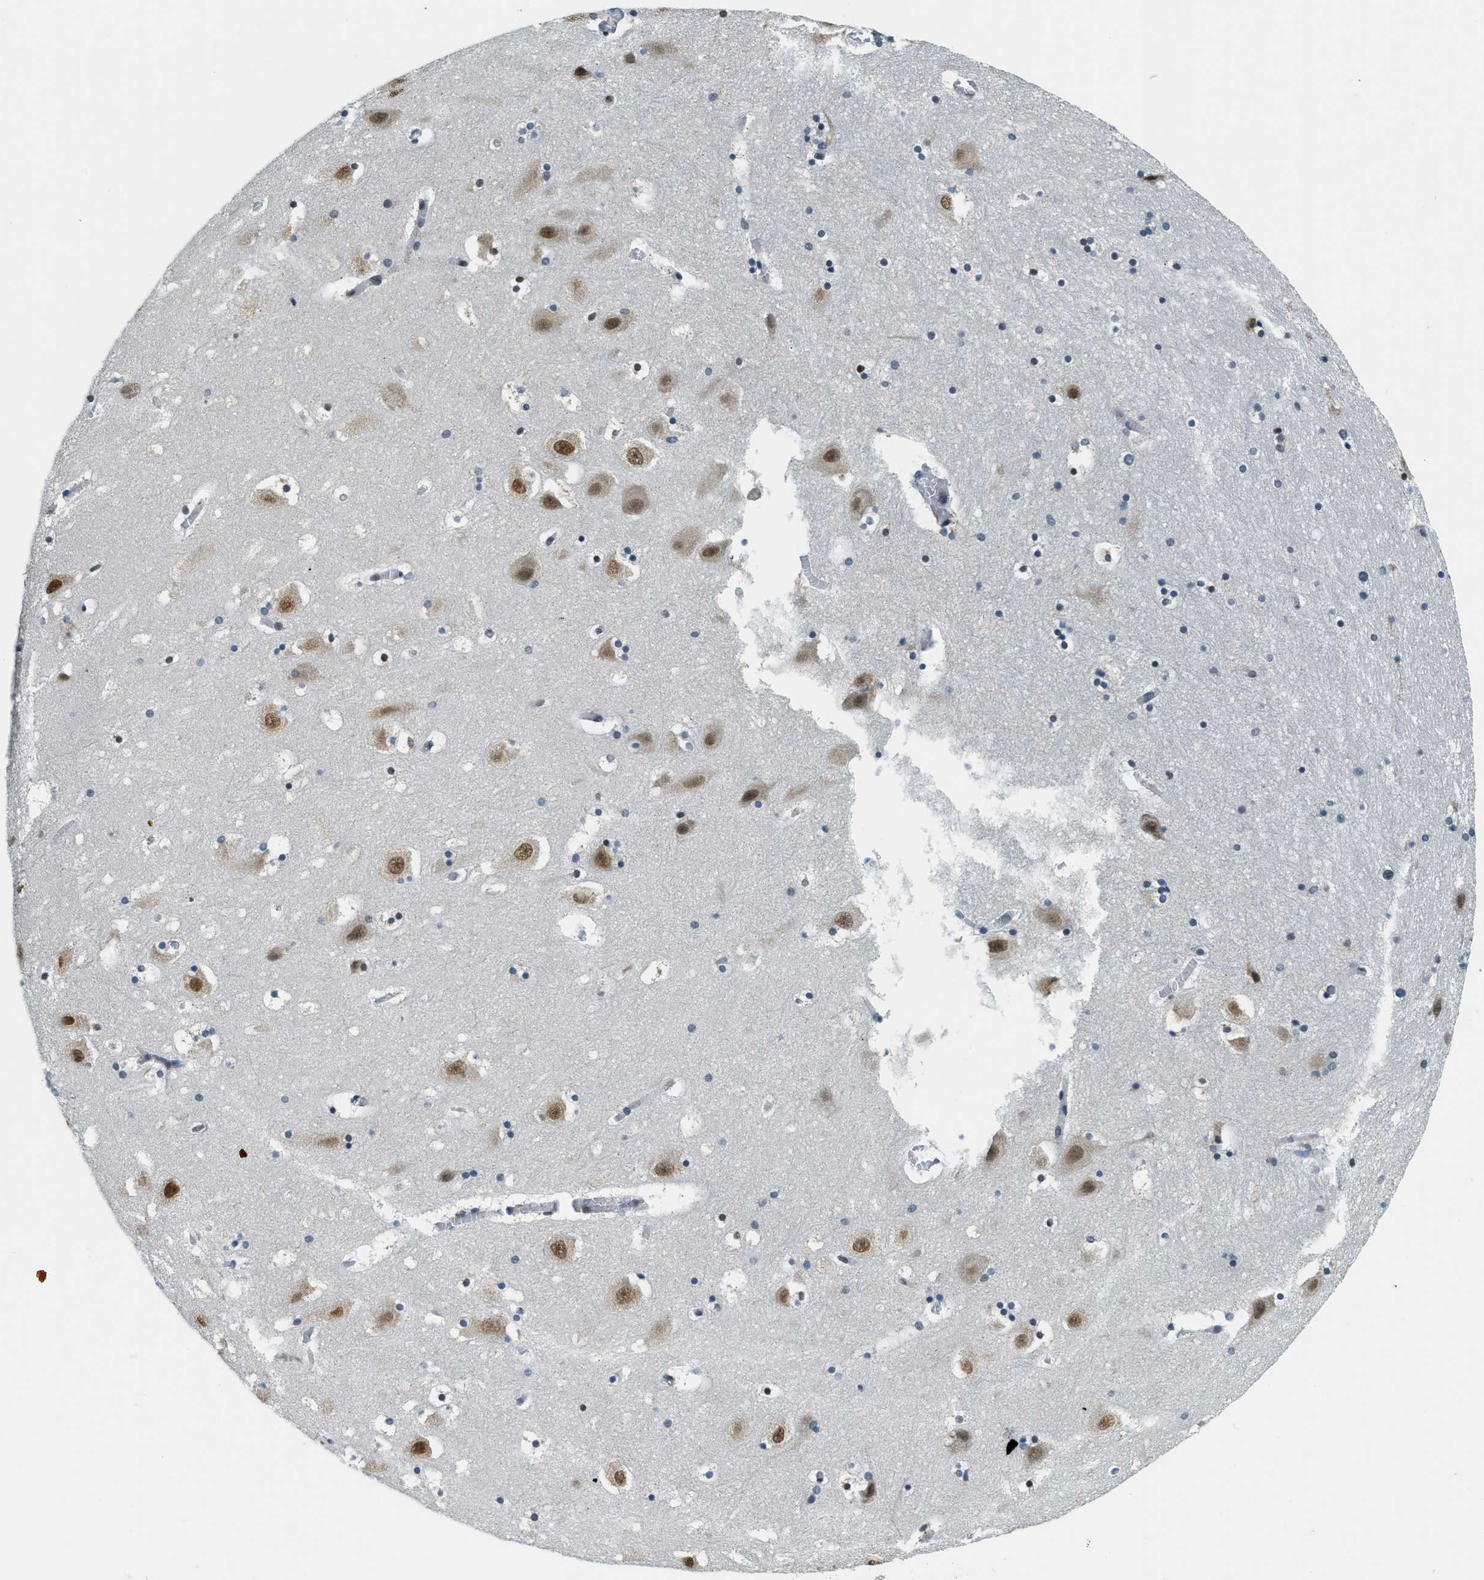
{"staining": {"intensity": "moderate", "quantity": "<25%", "location": "nuclear"}, "tissue": "hippocampus", "cell_type": "Glial cells", "image_type": "normal", "snomed": [{"axis": "morphology", "description": "Normal tissue, NOS"}, {"axis": "topography", "description": "Hippocampus"}], "caption": "A brown stain highlights moderate nuclear expression of a protein in glial cells of normal human hippocampus. The staining is performed using DAB brown chromogen to label protein expression. The nuclei are counter-stained blue using hematoxylin.", "gene": "RAB11FIP1", "patient": {"sex": "male", "age": 45}}